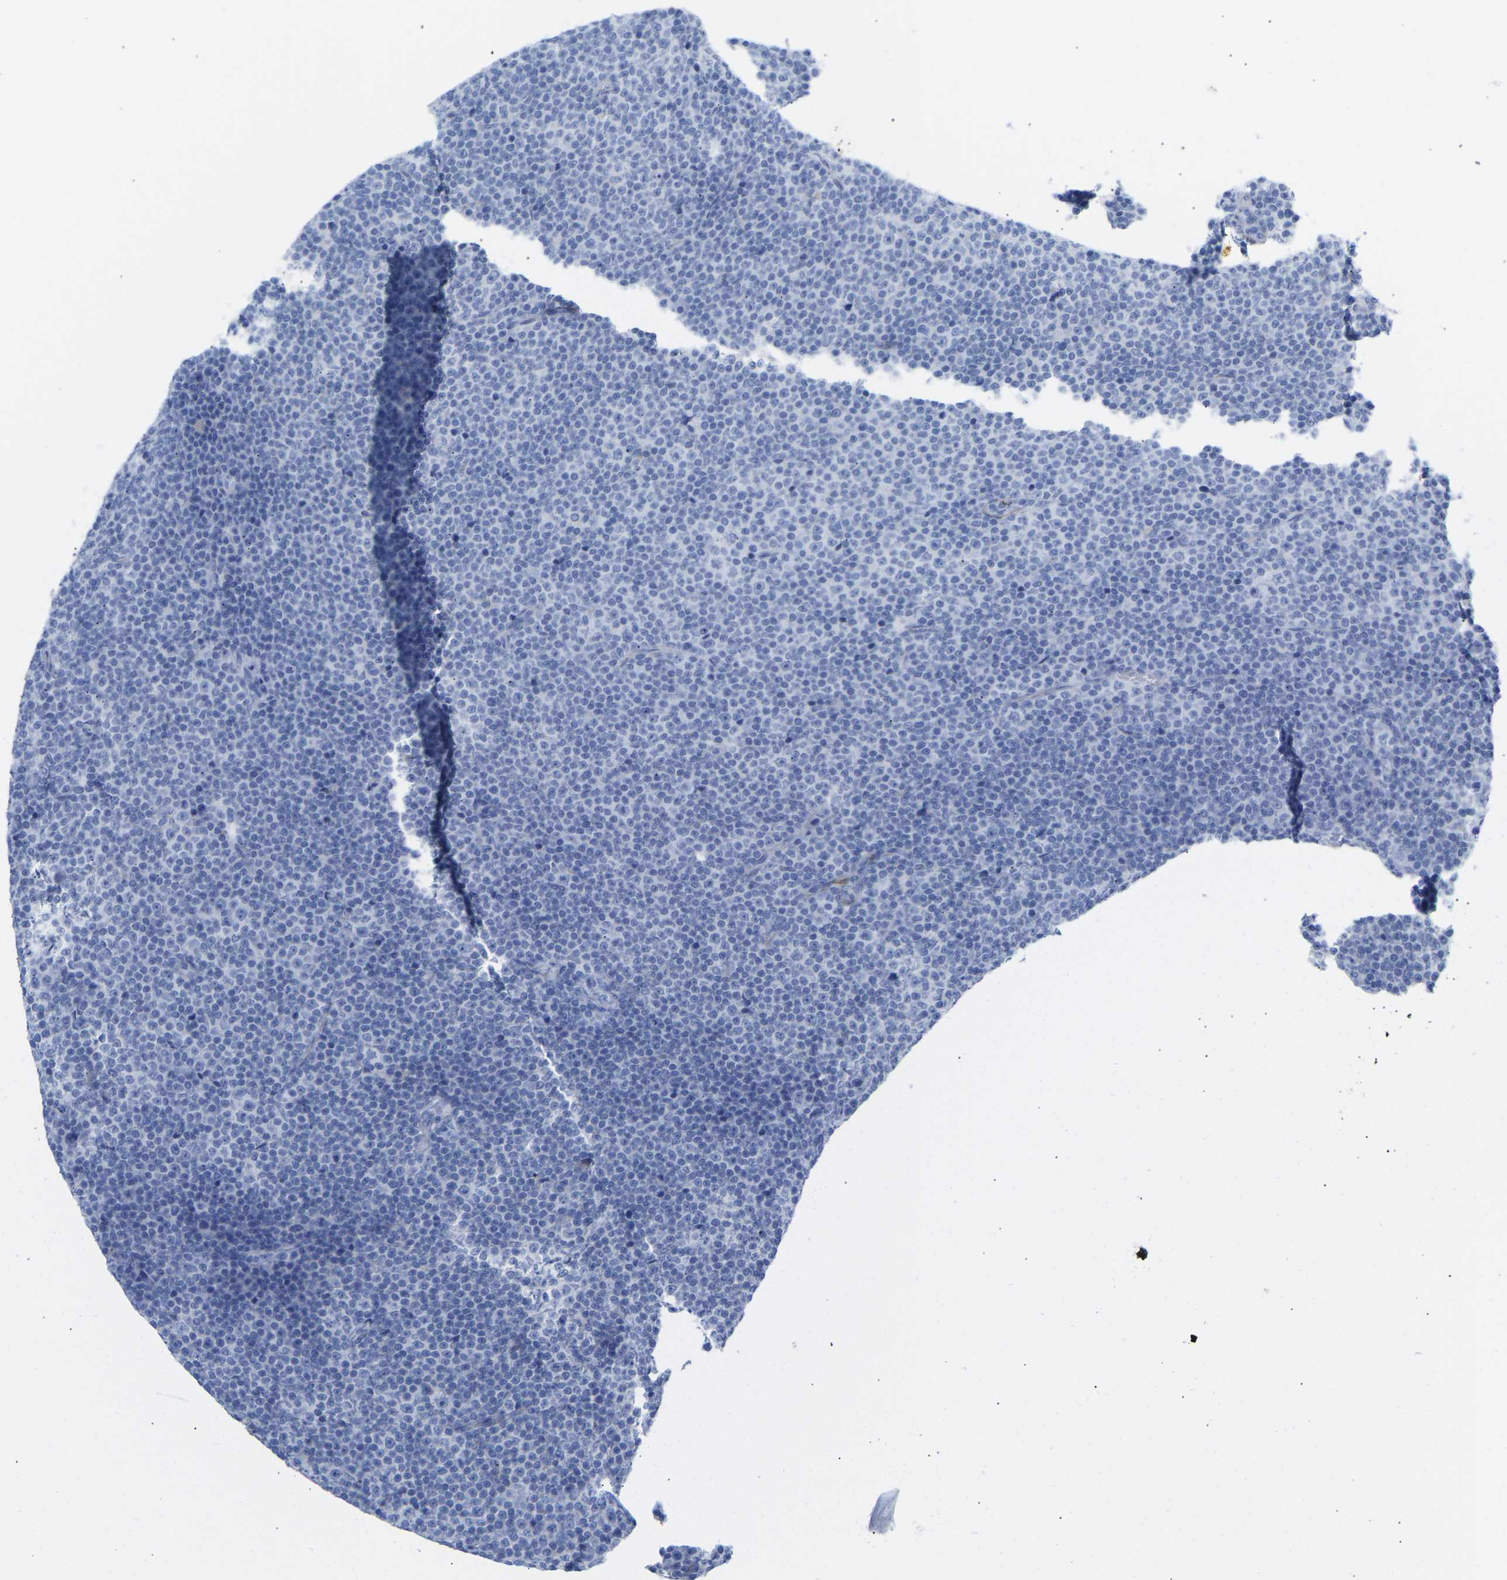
{"staining": {"intensity": "negative", "quantity": "none", "location": "none"}, "tissue": "lymphoma", "cell_type": "Tumor cells", "image_type": "cancer", "snomed": [{"axis": "morphology", "description": "Malignant lymphoma, non-Hodgkin's type, Low grade"}, {"axis": "topography", "description": "Lymph node"}], "caption": "The immunohistochemistry (IHC) micrograph has no significant positivity in tumor cells of low-grade malignant lymphoma, non-Hodgkin's type tissue. (DAB (3,3'-diaminobenzidine) immunohistochemistry, high magnification).", "gene": "AMPH", "patient": {"sex": "female", "age": 67}}